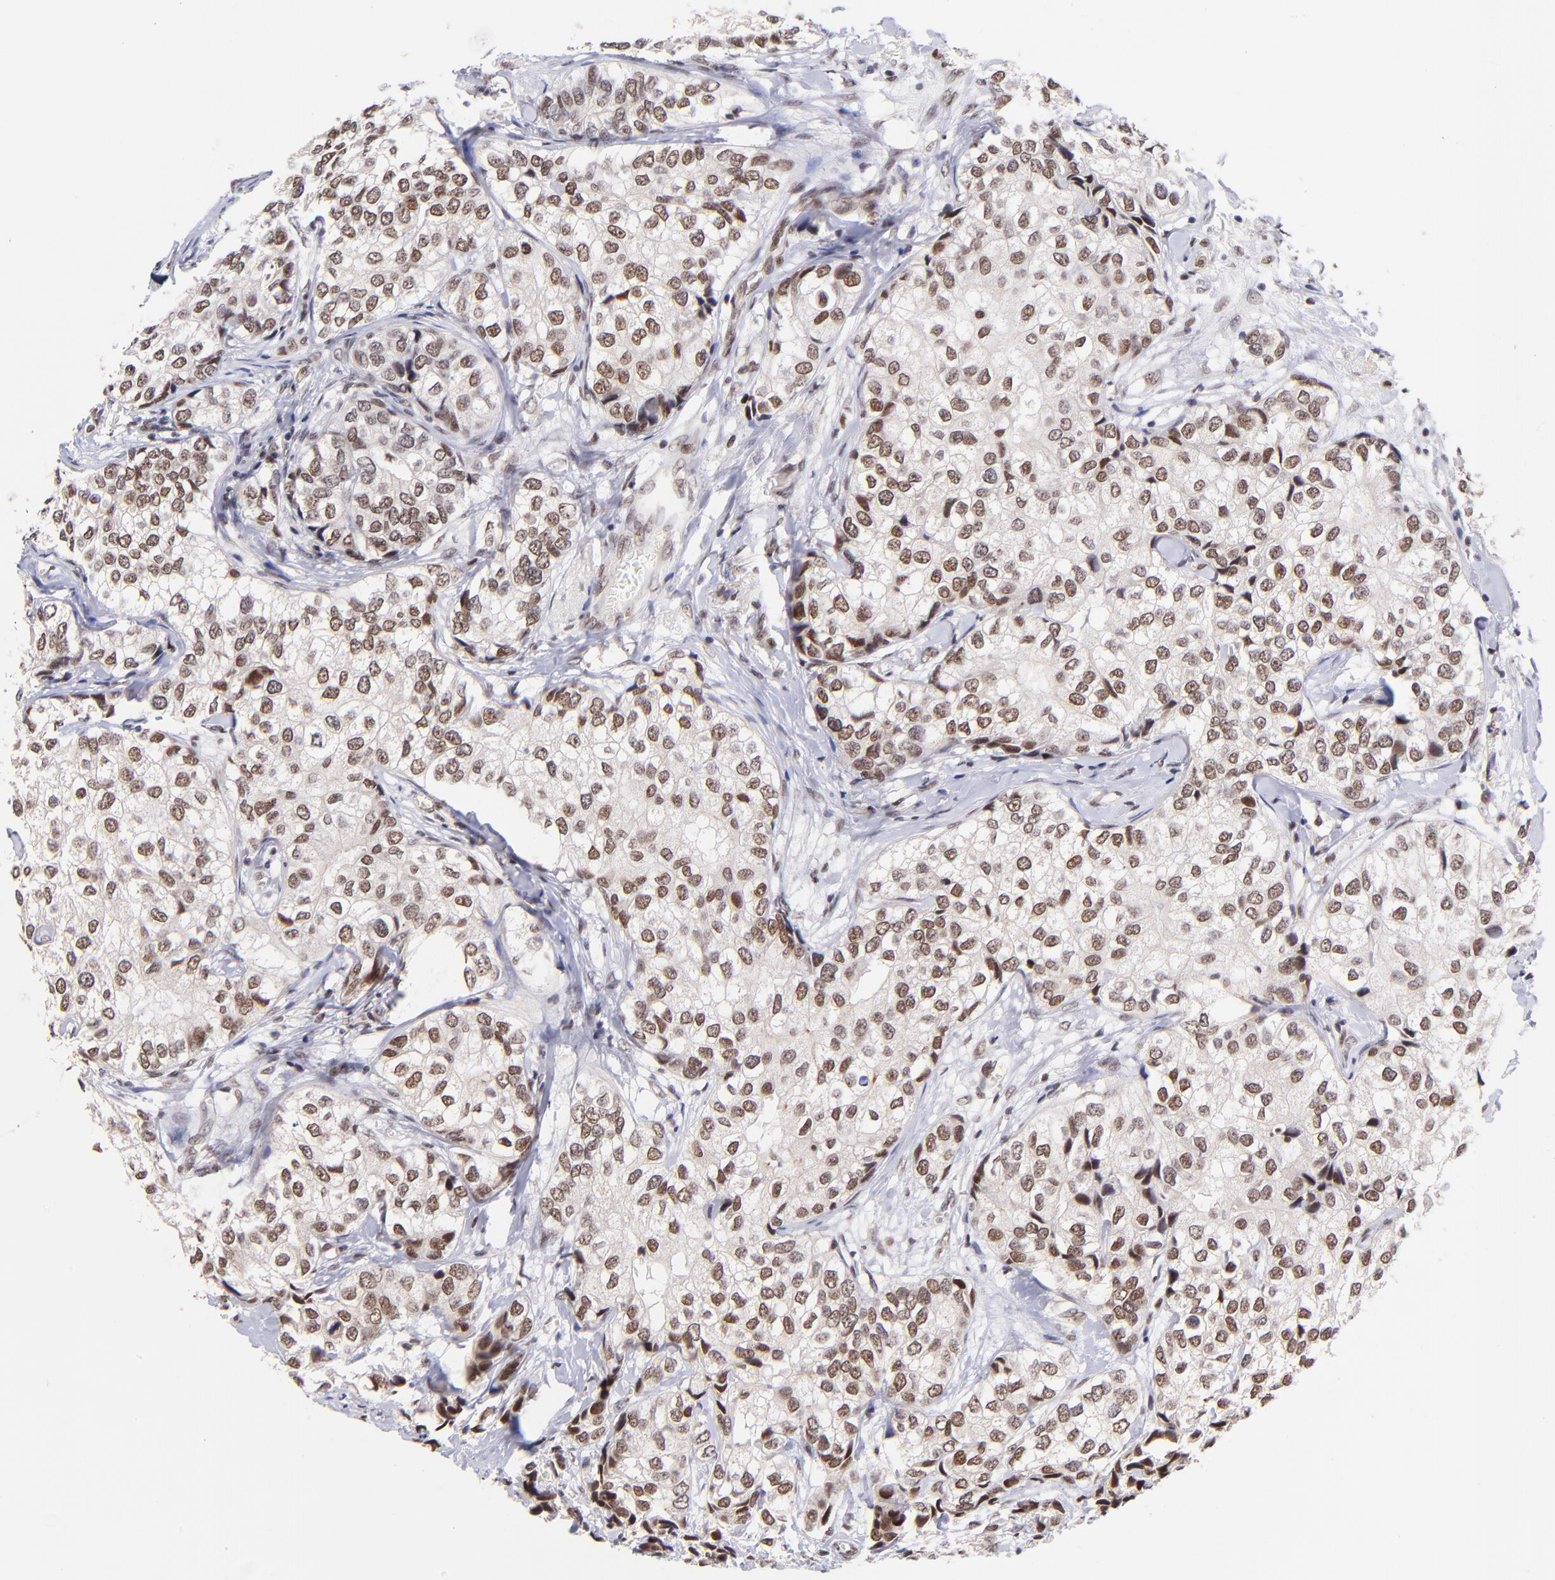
{"staining": {"intensity": "moderate", "quantity": ">75%", "location": "nuclear"}, "tissue": "breast cancer", "cell_type": "Tumor cells", "image_type": "cancer", "snomed": [{"axis": "morphology", "description": "Duct carcinoma"}, {"axis": "topography", "description": "Breast"}], "caption": "About >75% of tumor cells in invasive ductal carcinoma (breast) show moderate nuclear protein staining as visualized by brown immunohistochemical staining.", "gene": "MIDEAS", "patient": {"sex": "female", "age": 68}}